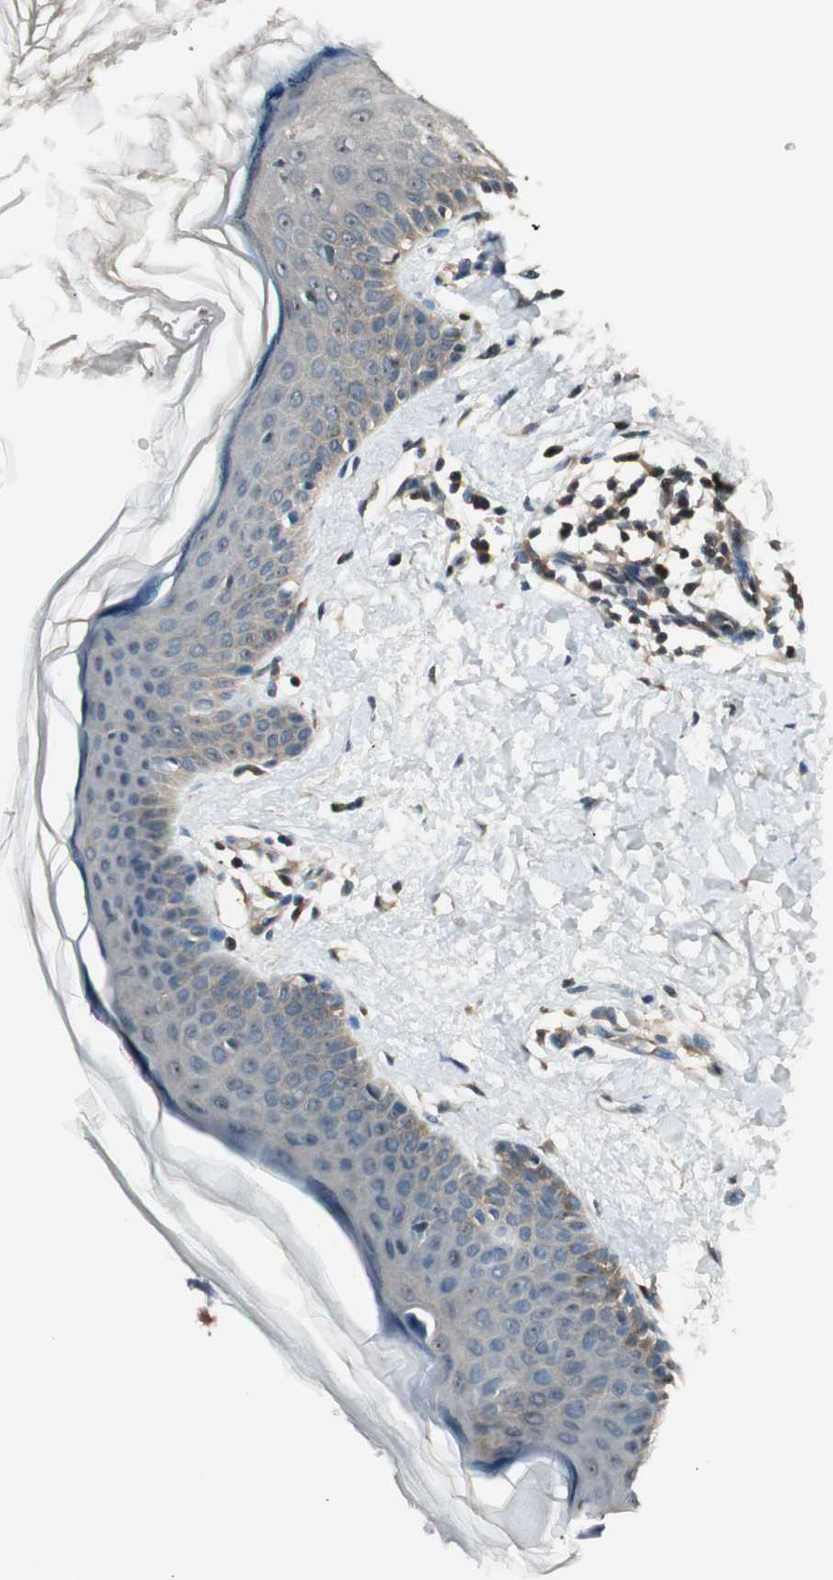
{"staining": {"intensity": "weak", "quantity": "<25%", "location": "cytoplasmic/membranous"}, "tissue": "skin", "cell_type": "Fibroblasts", "image_type": "normal", "snomed": [{"axis": "morphology", "description": "Normal tissue, NOS"}, {"axis": "topography", "description": "Skin"}], "caption": "Immunohistochemistry image of benign skin: human skin stained with DAB exhibits no significant protein expression in fibroblasts. (Stains: DAB immunohistochemistry with hematoxylin counter stain, Microscopy: brightfield microscopy at high magnification).", "gene": "IPO5", "patient": {"sex": "female", "age": 56}}